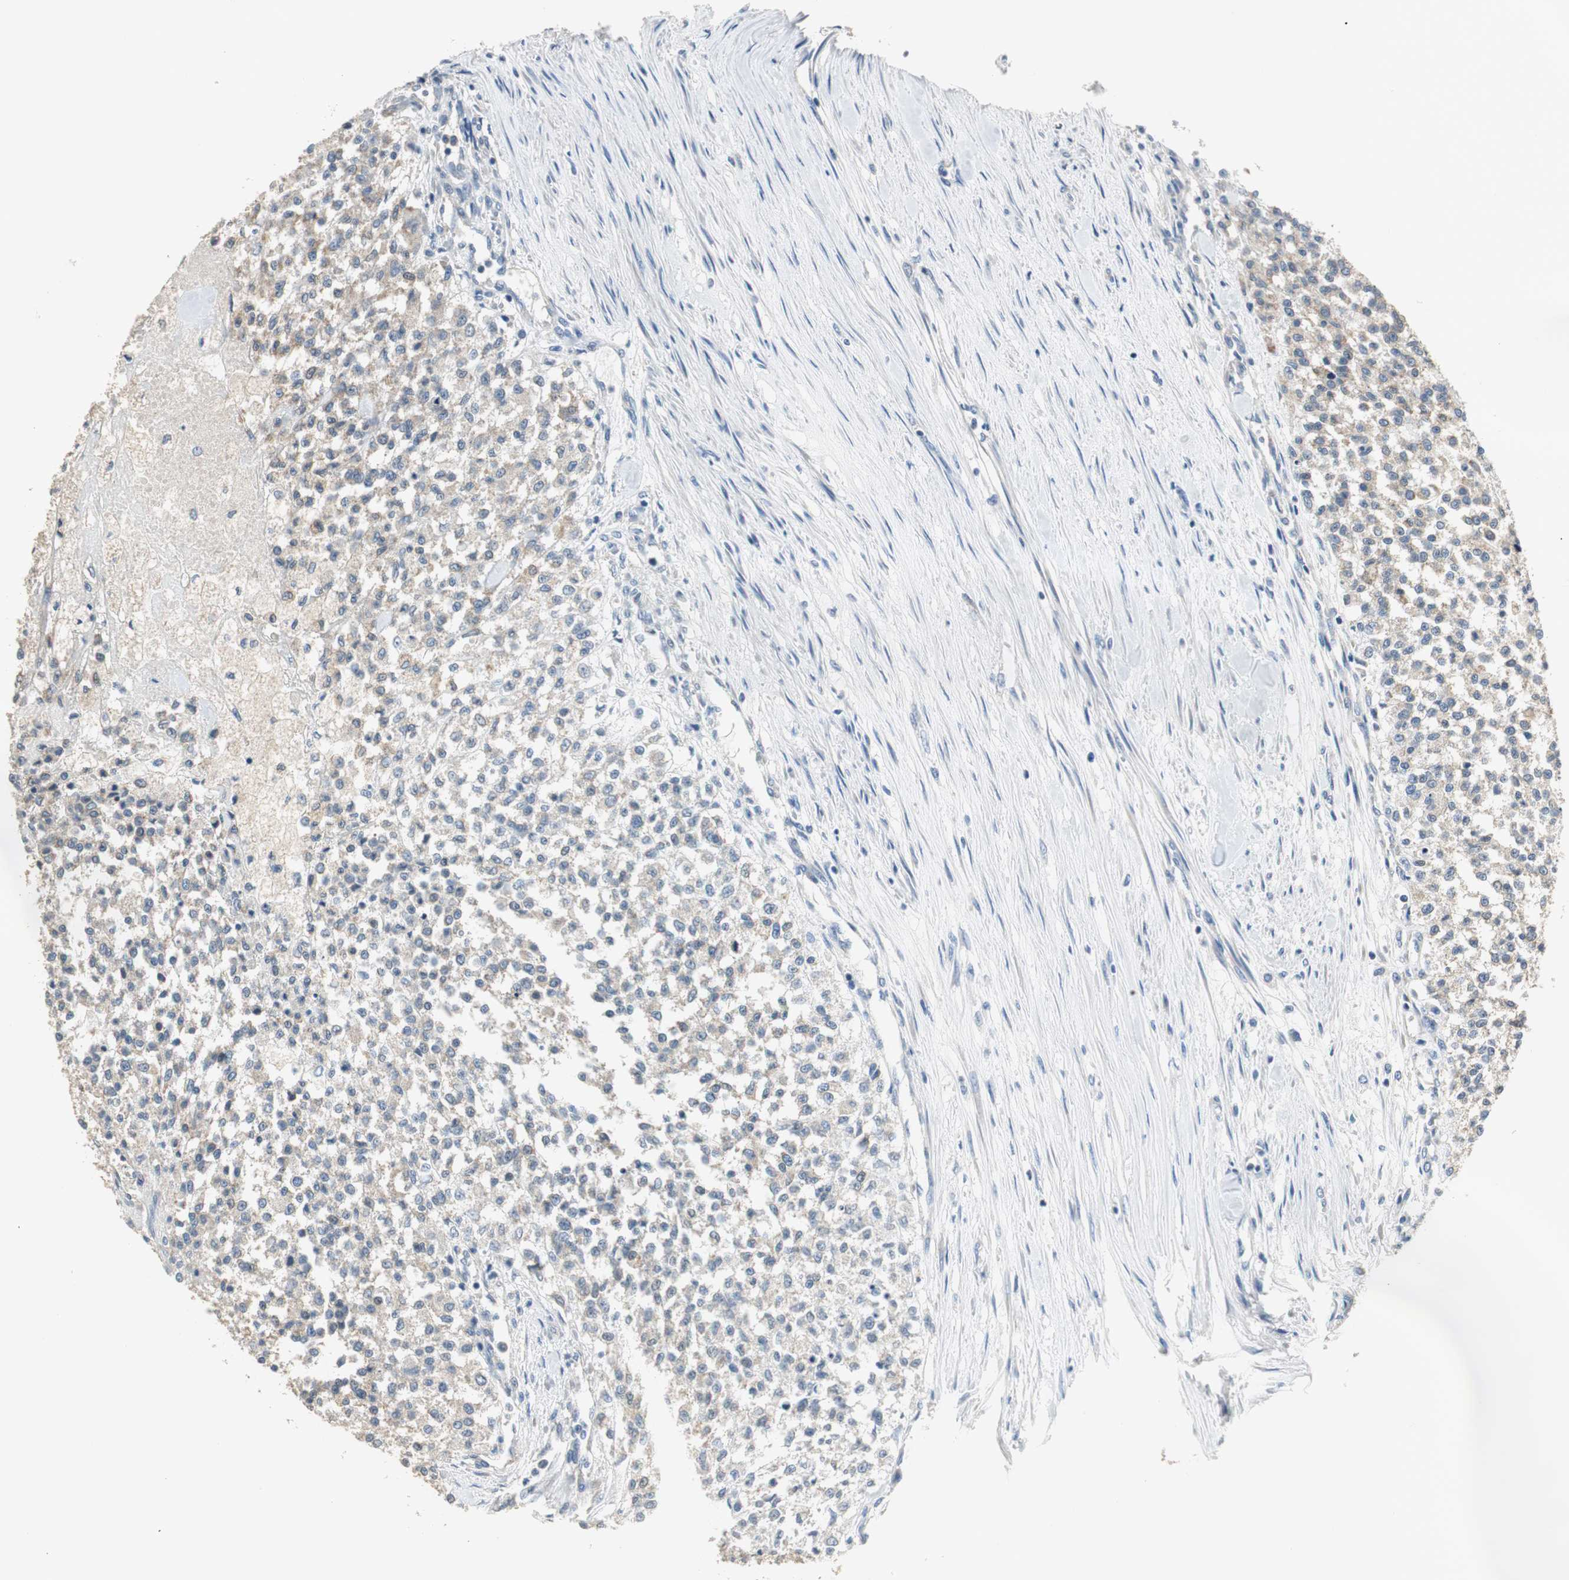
{"staining": {"intensity": "weak", "quantity": "25%-75%", "location": "cytoplasmic/membranous"}, "tissue": "testis cancer", "cell_type": "Tumor cells", "image_type": "cancer", "snomed": [{"axis": "morphology", "description": "Seminoma, NOS"}, {"axis": "topography", "description": "Testis"}], "caption": "Tumor cells display low levels of weak cytoplasmic/membranous expression in about 25%-75% of cells in human testis cancer (seminoma).", "gene": "MTIF2", "patient": {"sex": "male", "age": 59}}